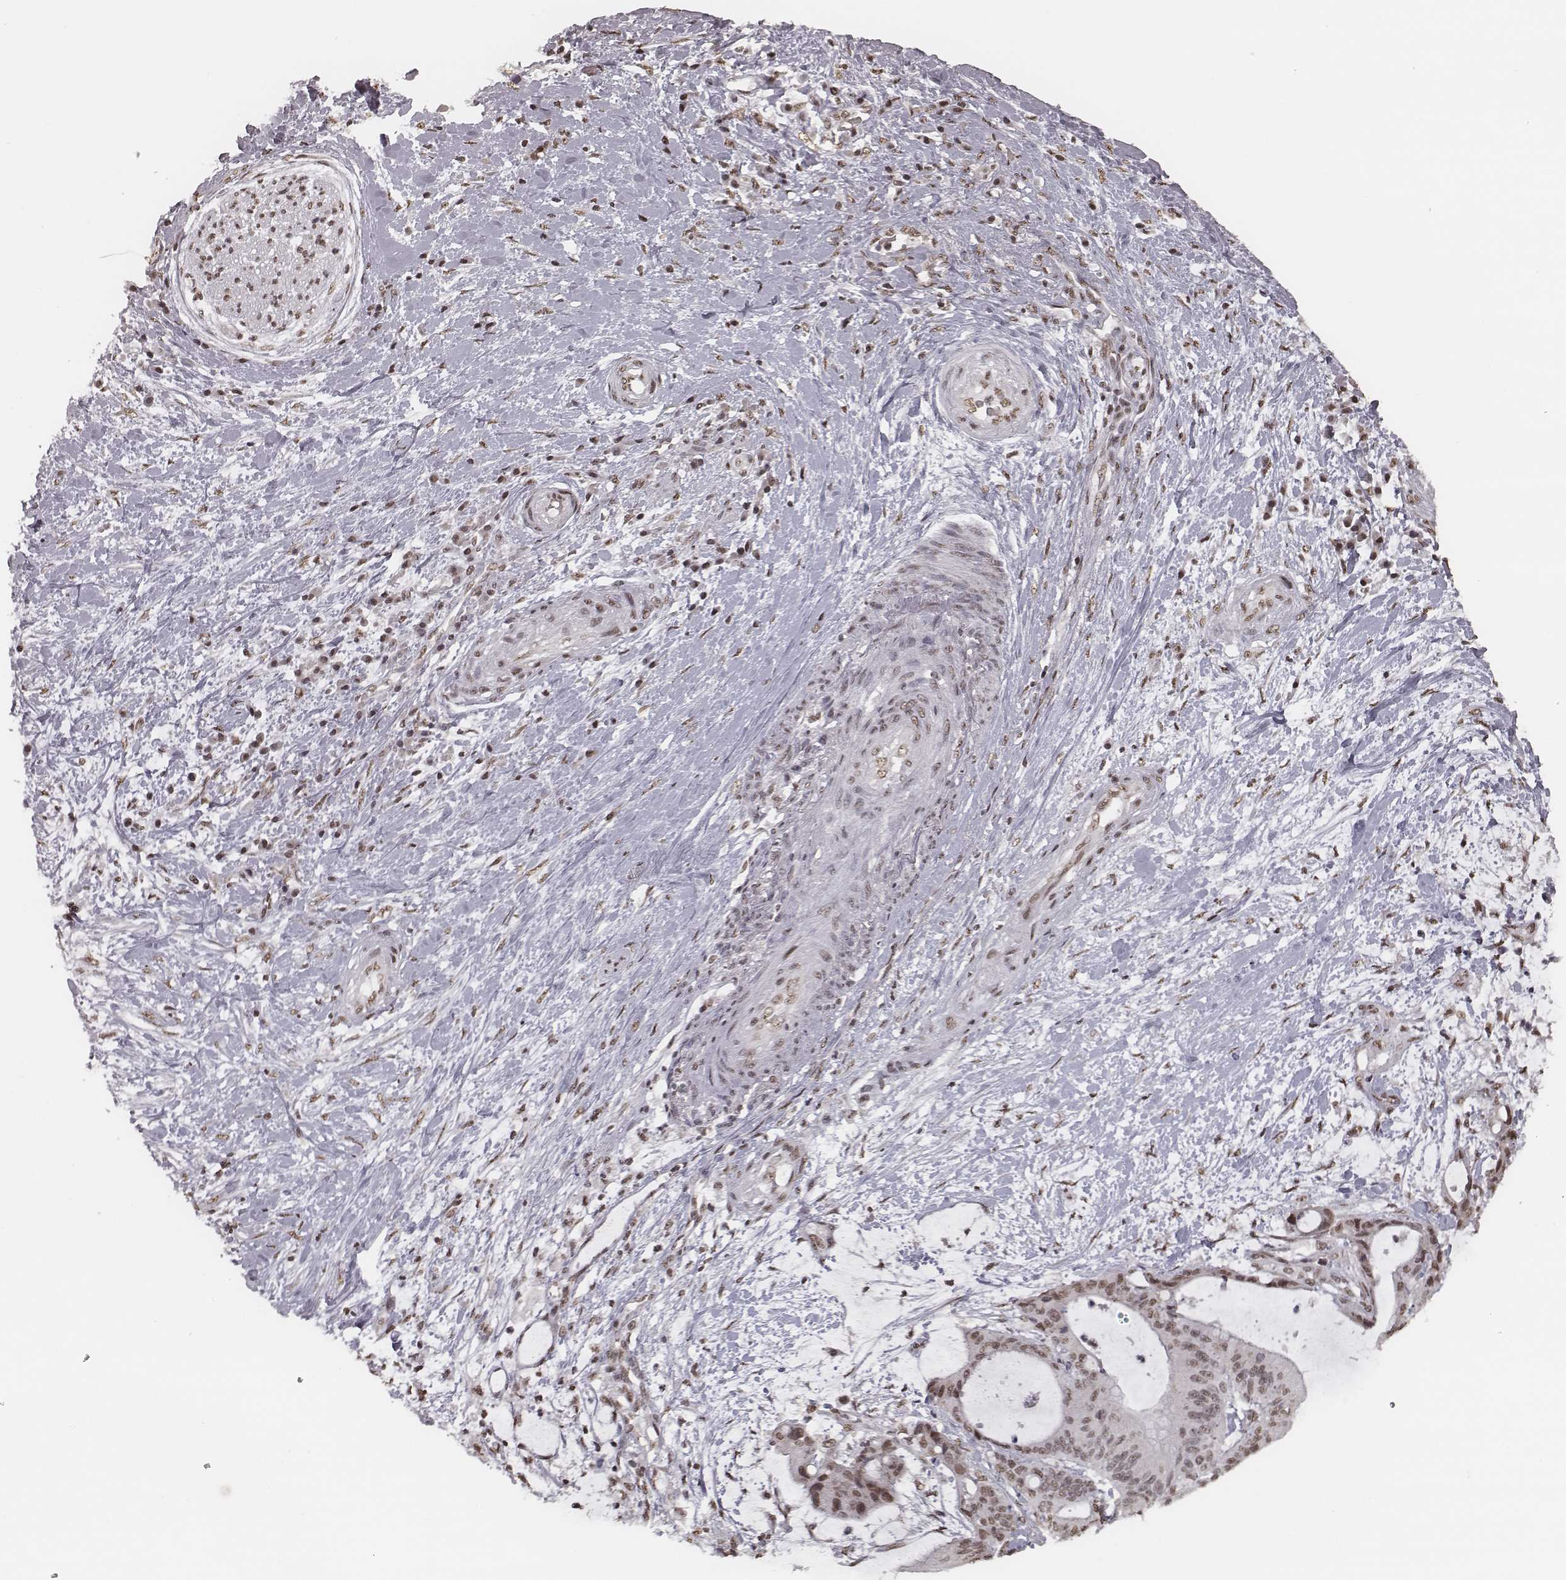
{"staining": {"intensity": "moderate", "quantity": ">75%", "location": "nuclear"}, "tissue": "liver cancer", "cell_type": "Tumor cells", "image_type": "cancer", "snomed": [{"axis": "morphology", "description": "Cholangiocarcinoma"}, {"axis": "topography", "description": "Liver"}], "caption": "Immunohistochemistry (IHC) micrograph of neoplastic tissue: human liver cancer (cholangiocarcinoma) stained using immunohistochemistry shows medium levels of moderate protein expression localized specifically in the nuclear of tumor cells, appearing as a nuclear brown color.", "gene": "HMGA2", "patient": {"sex": "female", "age": 73}}